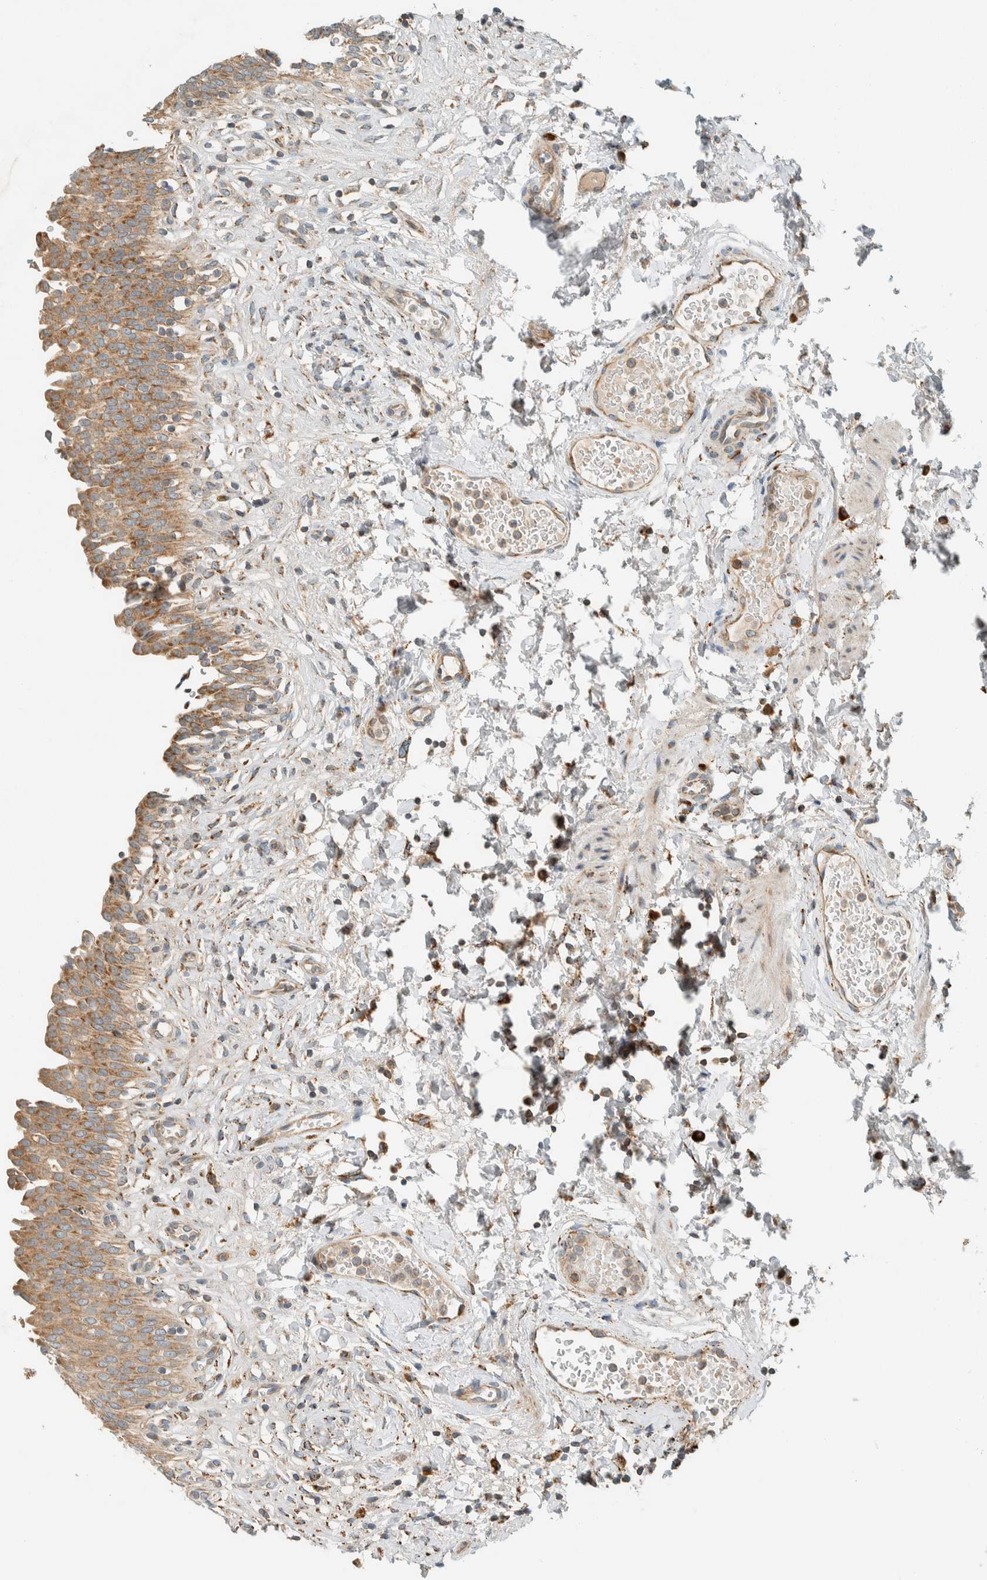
{"staining": {"intensity": "moderate", "quantity": ">75%", "location": "cytoplasmic/membranous"}, "tissue": "urinary bladder", "cell_type": "Urothelial cells", "image_type": "normal", "snomed": [{"axis": "morphology", "description": "Urothelial carcinoma, High grade"}, {"axis": "topography", "description": "Urinary bladder"}], "caption": "Urothelial cells display moderate cytoplasmic/membranous staining in about >75% of cells in normal urinary bladder.", "gene": "SPAG5", "patient": {"sex": "male", "age": 46}}